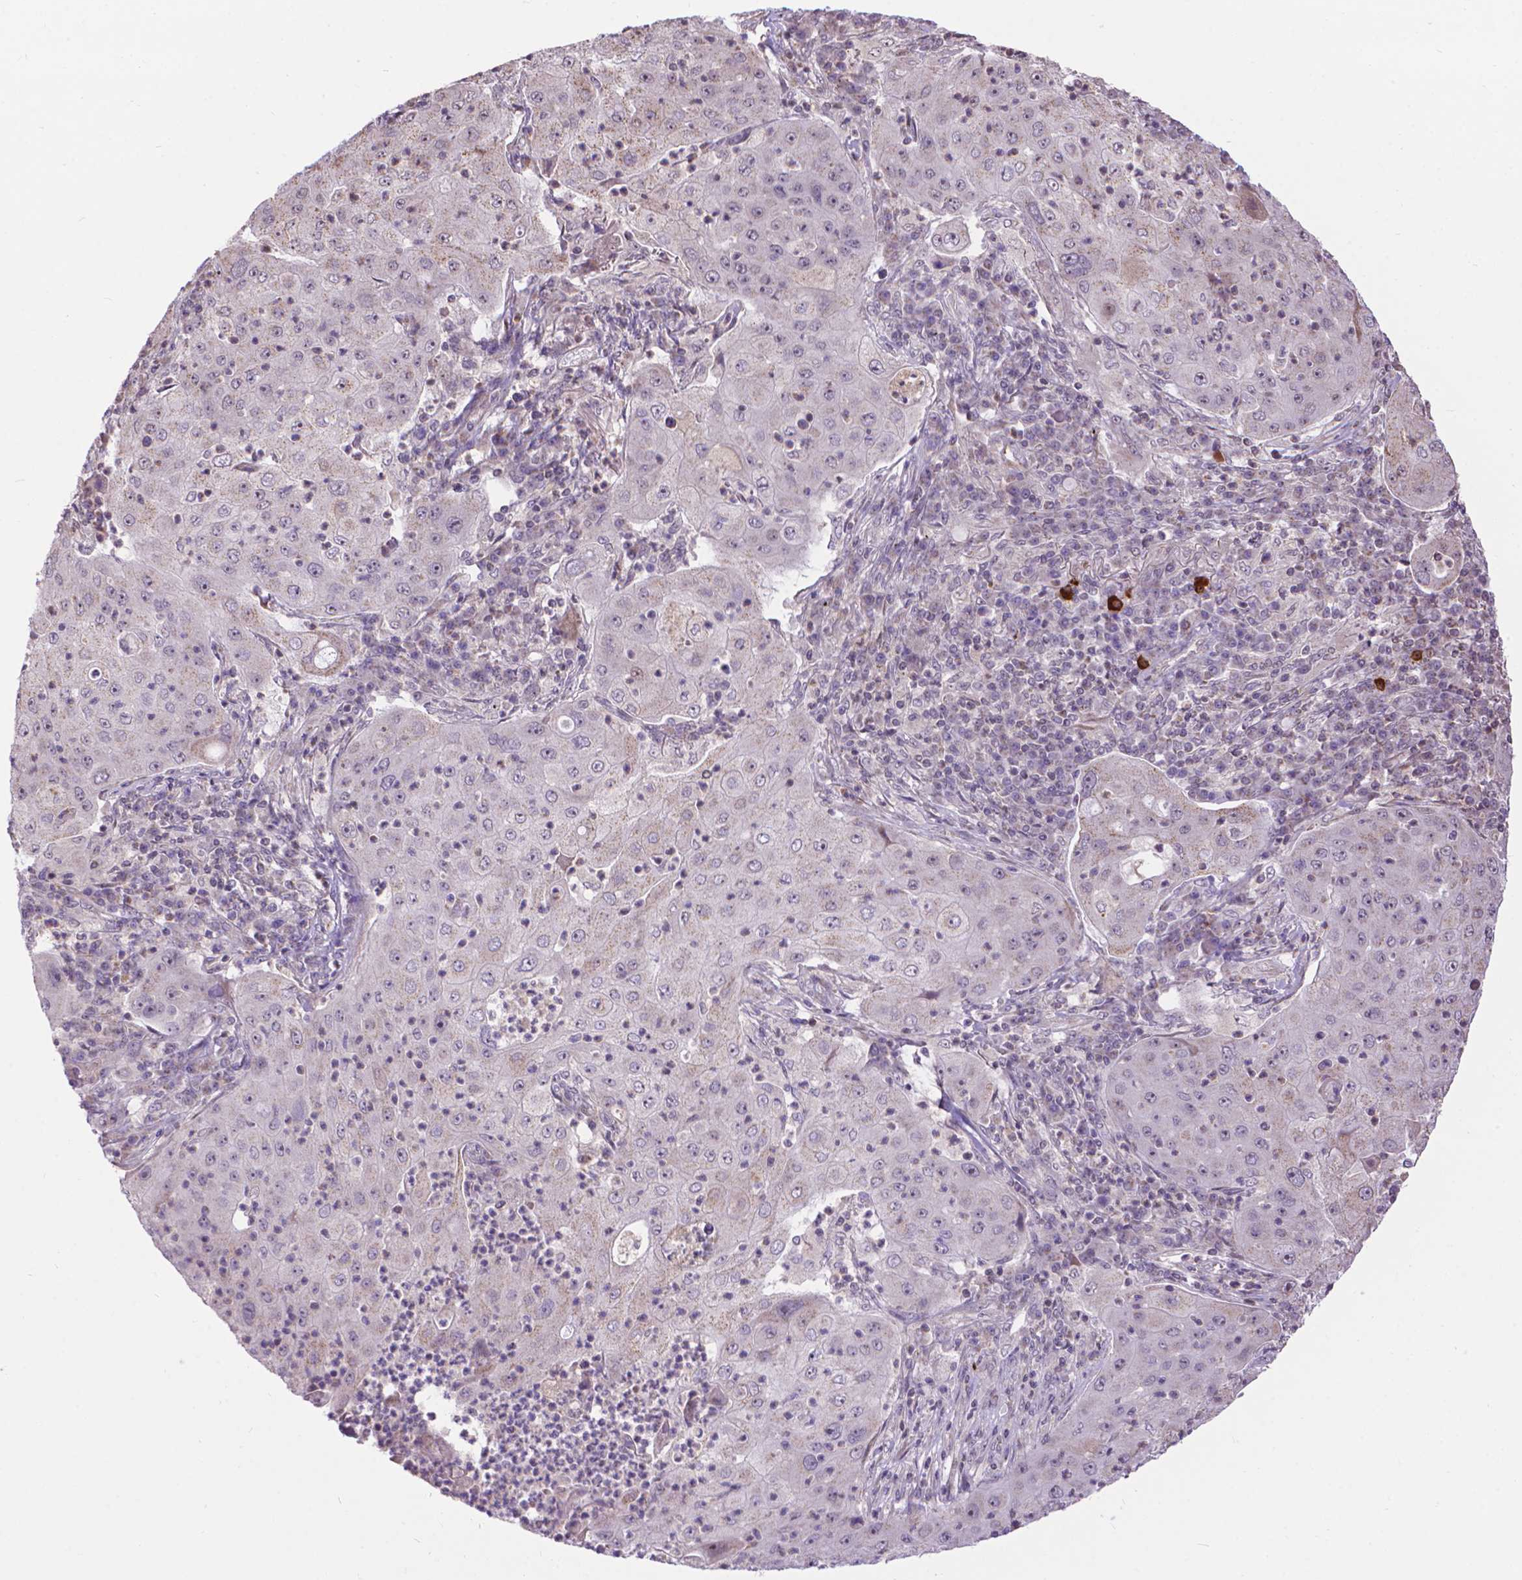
{"staining": {"intensity": "negative", "quantity": "none", "location": "none"}, "tissue": "lung cancer", "cell_type": "Tumor cells", "image_type": "cancer", "snomed": [{"axis": "morphology", "description": "Squamous cell carcinoma, NOS"}, {"axis": "topography", "description": "Lung"}], "caption": "High power microscopy histopathology image of an IHC histopathology image of squamous cell carcinoma (lung), revealing no significant expression in tumor cells. (Brightfield microscopy of DAB immunohistochemistry (IHC) at high magnification).", "gene": "TMEM135", "patient": {"sex": "female", "age": 59}}